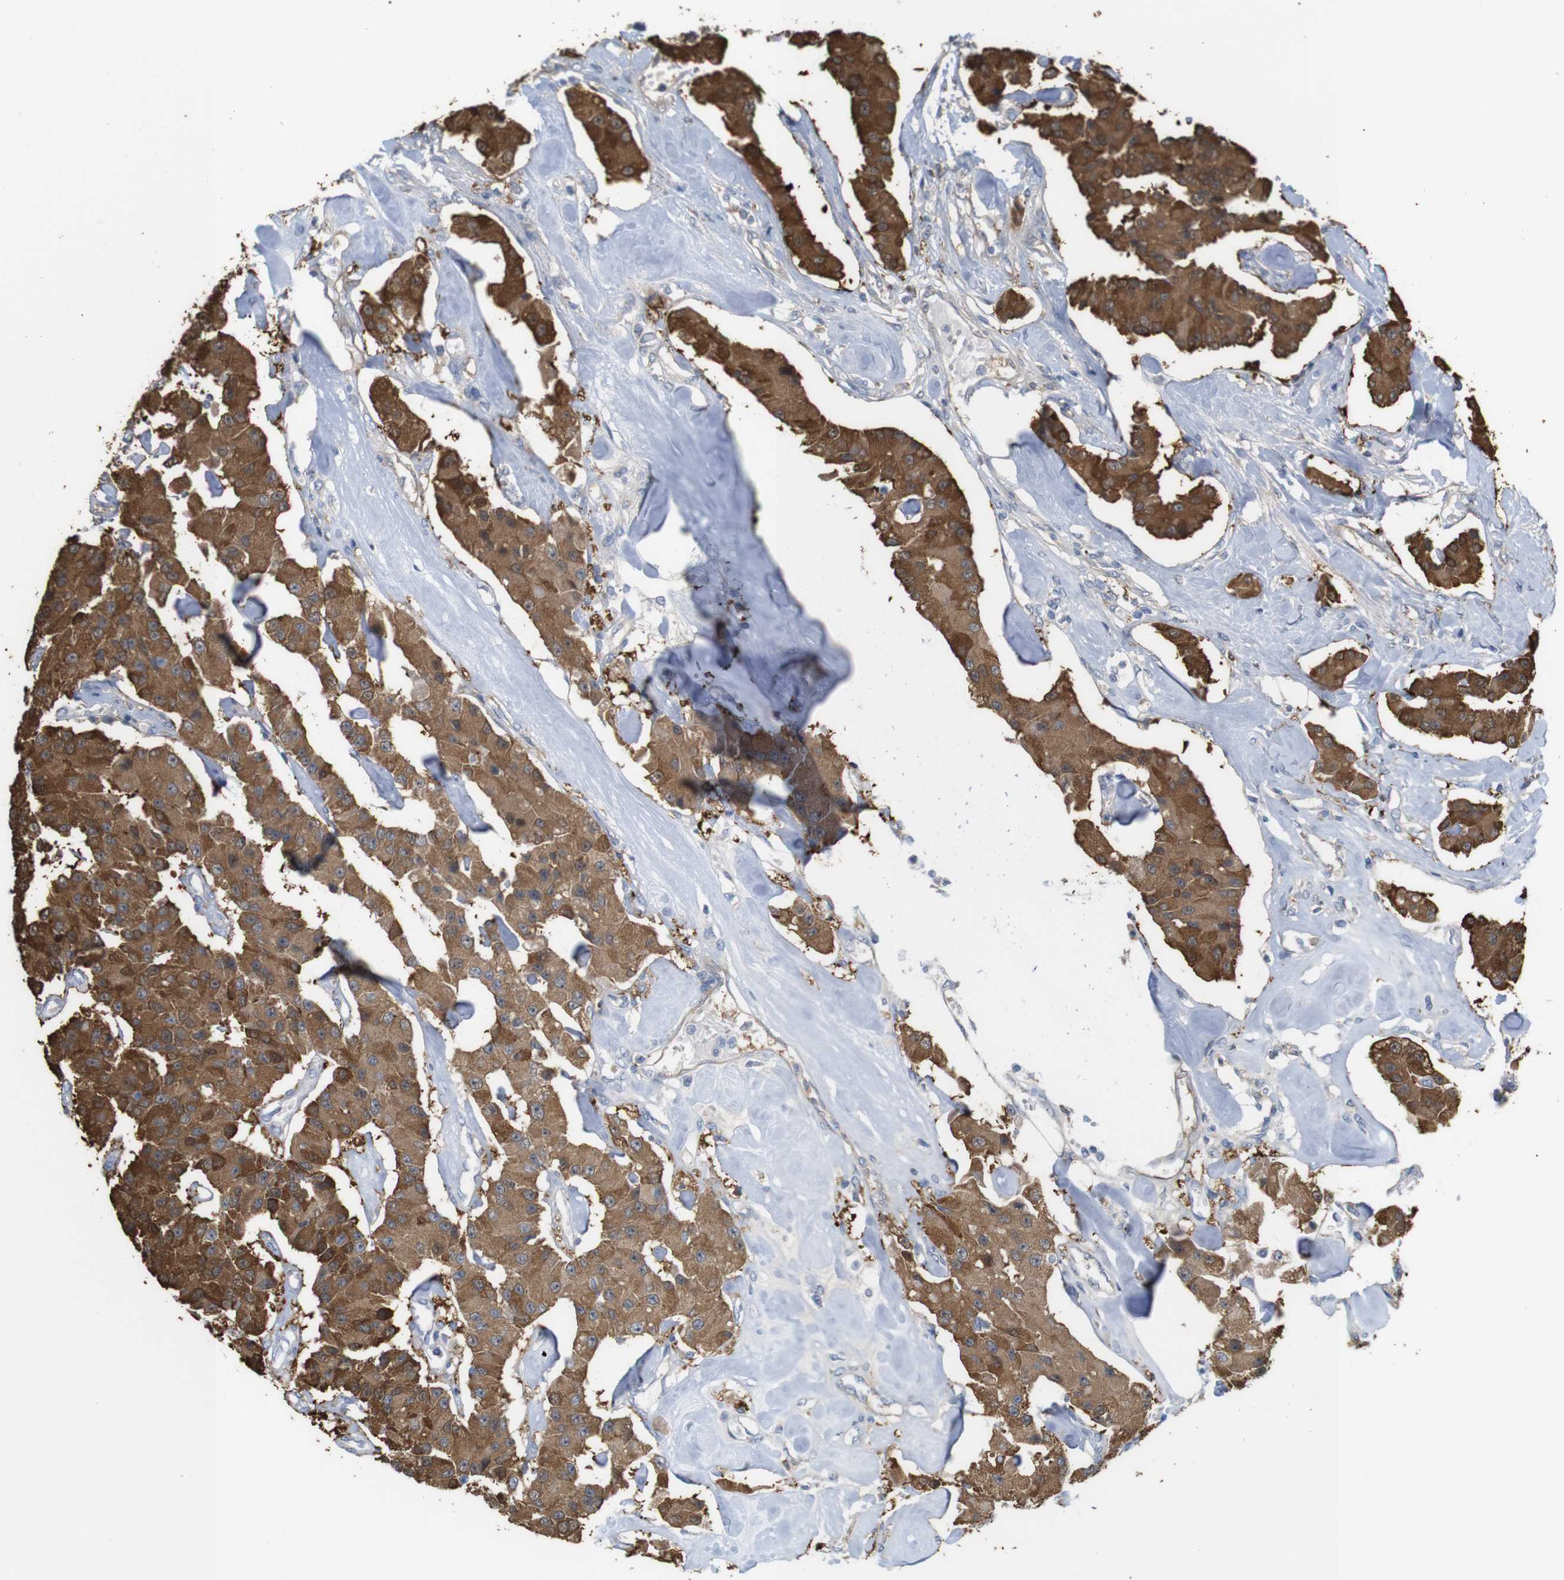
{"staining": {"intensity": "moderate", "quantity": ">75%", "location": "cytoplasmic/membranous"}, "tissue": "carcinoid", "cell_type": "Tumor cells", "image_type": "cancer", "snomed": [{"axis": "morphology", "description": "Carcinoid, malignant, NOS"}, {"axis": "topography", "description": "Pancreas"}], "caption": "Immunohistochemical staining of carcinoid demonstrates medium levels of moderate cytoplasmic/membranous protein staining in approximately >75% of tumor cells.", "gene": "PTPRR", "patient": {"sex": "male", "age": 41}}